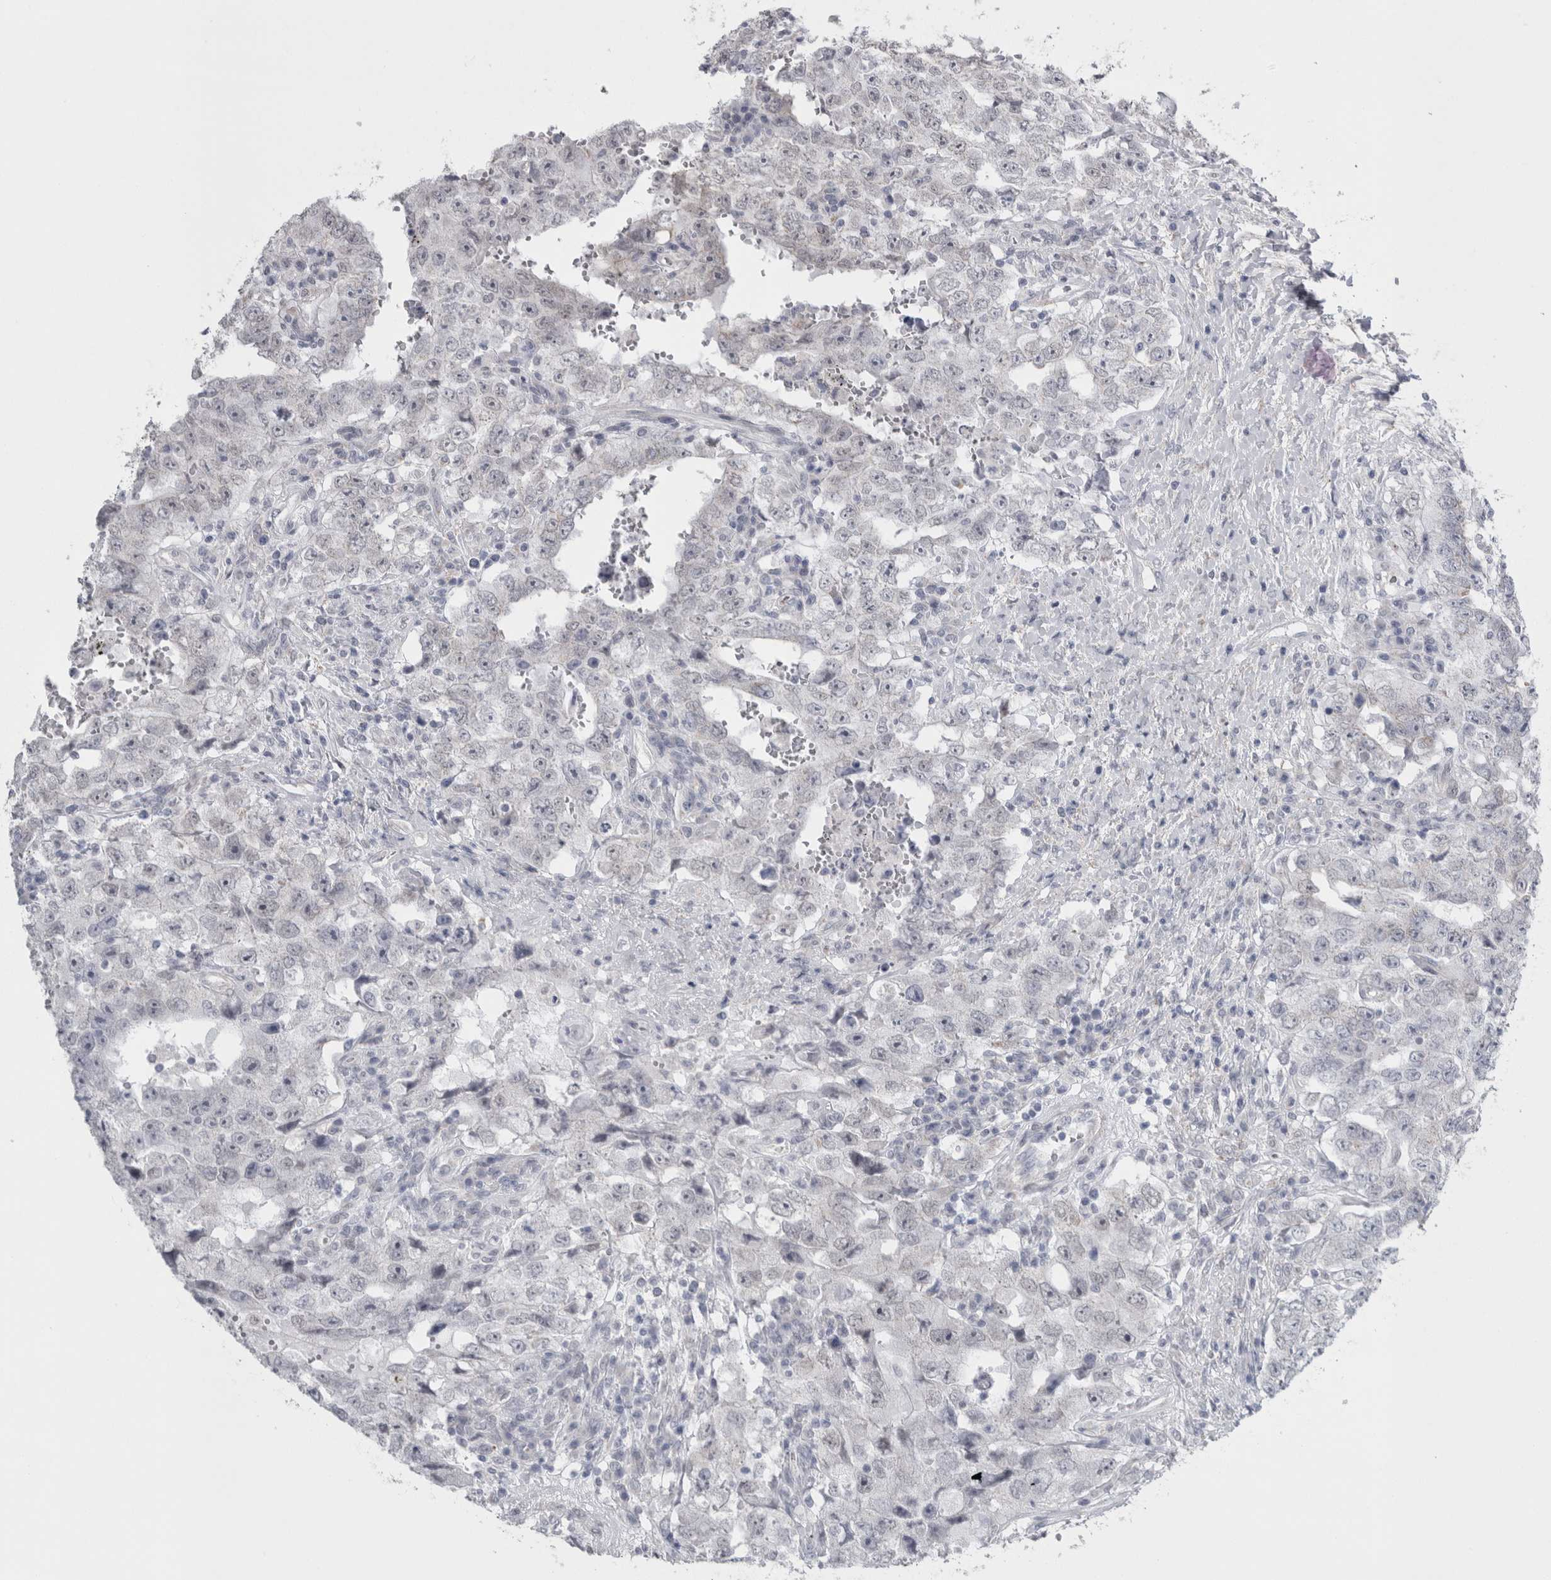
{"staining": {"intensity": "negative", "quantity": "none", "location": "none"}, "tissue": "testis cancer", "cell_type": "Tumor cells", "image_type": "cancer", "snomed": [{"axis": "morphology", "description": "Carcinoma, Embryonal, NOS"}, {"axis": "topography", "description": "Testis"}], "caption": "This is a histopathology image of IHC staining of embryonal carcinoma (testis), which shows no expression in tumor cells.", "gene": "PLIN1", "patient": {"sex": "male", "age": 26}}